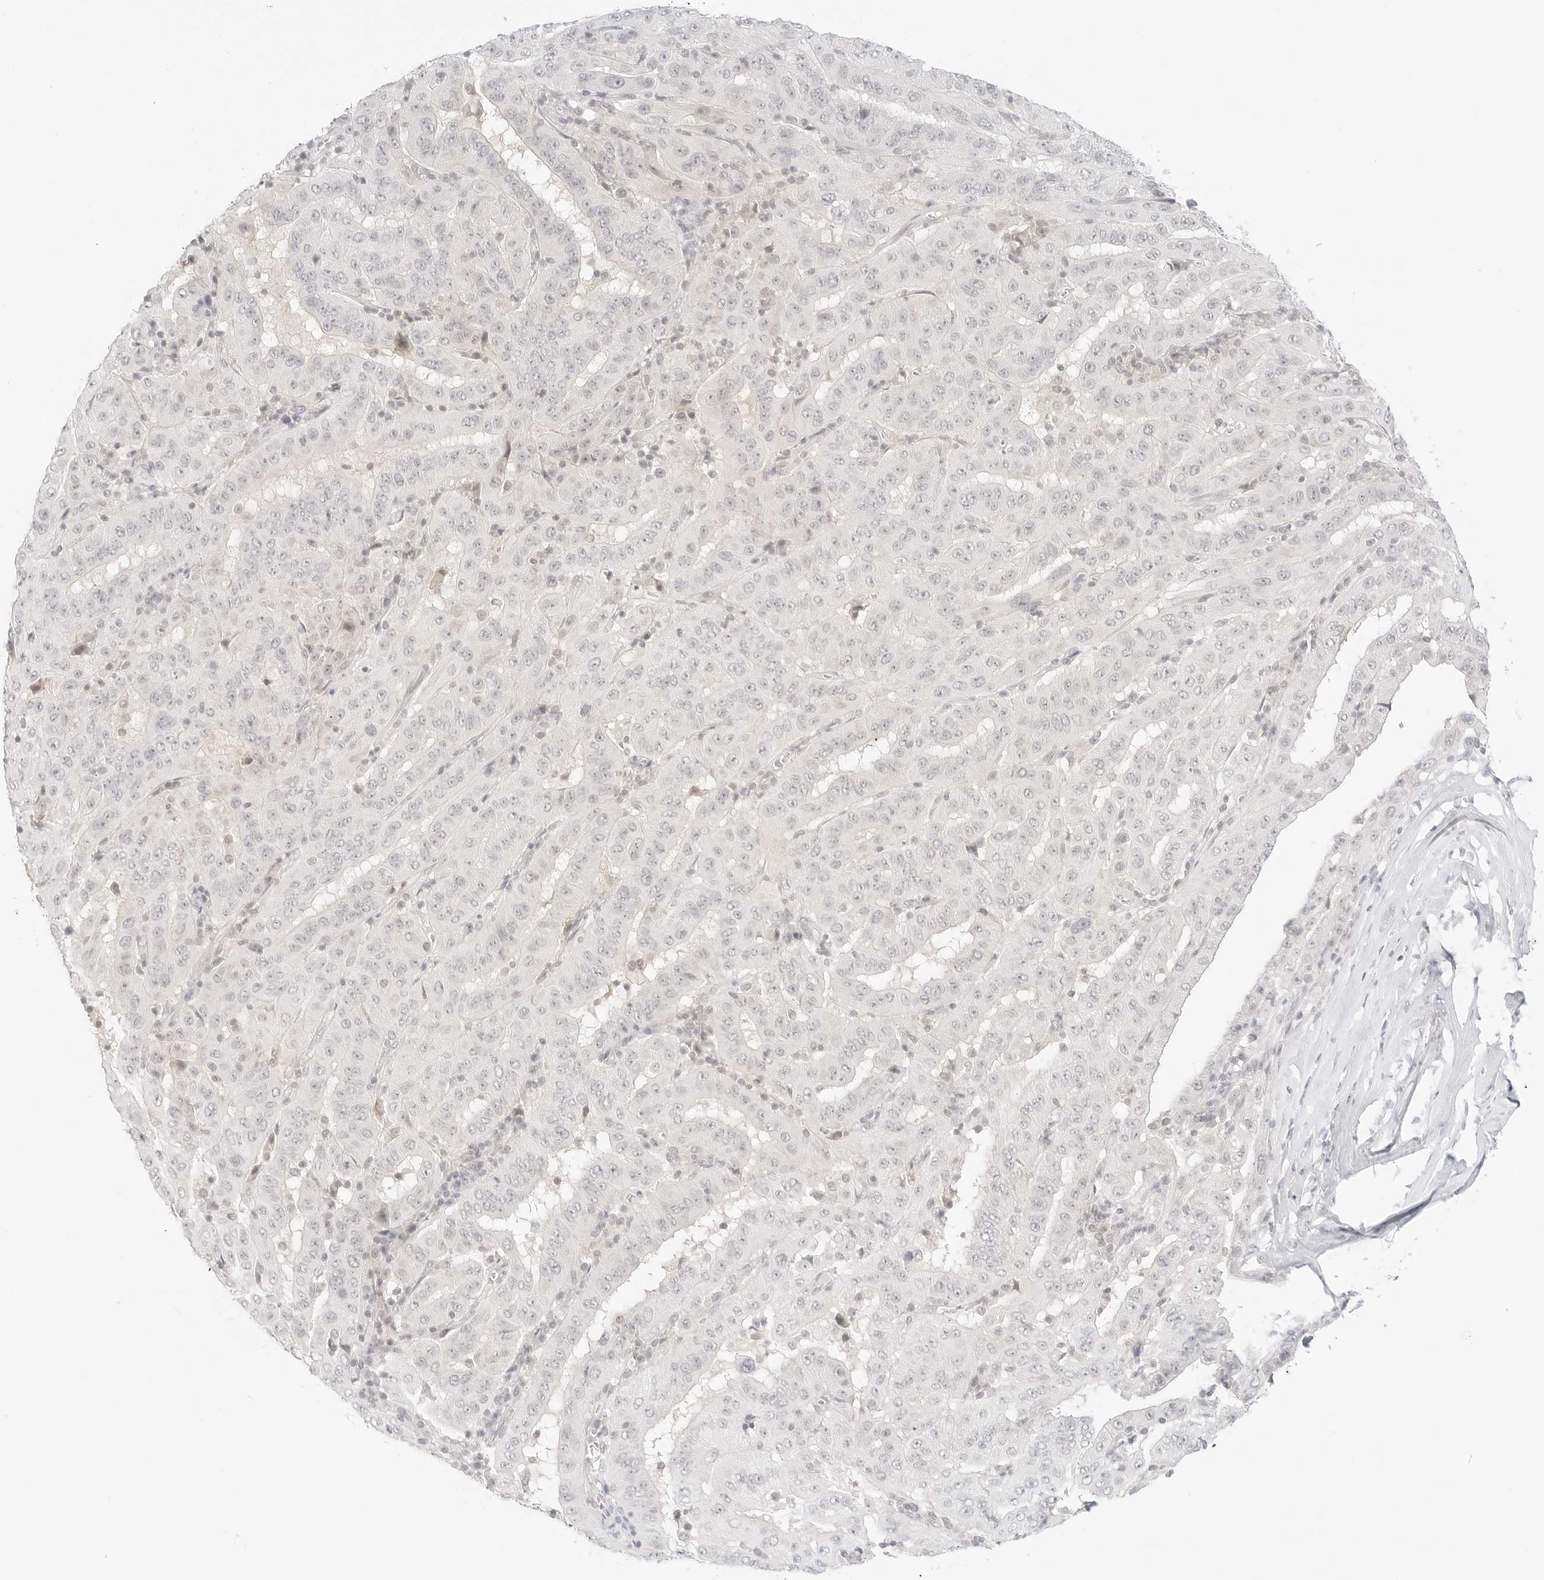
{"staining": {"intensity": "negative", "quantity": "none", "location": "none"}, "tissue": "pancreatic cancer", "cell_type": "Tumor cells", "image_type": "cancer", "snomed": [{"axis": "morphology", "description": "Adenocarcinoma, NOS"}, {"axis": "topography", "description": "Pancreas"}], "caption": "The IHC histopathology image has no significant positivity in tumor cells of pancreatic adenocarcinoma tissue. The staining is performed using DAB (3,3'-diaminobenzidine) brown chromogen with nuclei counter-stained in using hematoxylin.", "gene": "GNAS", "patient": {"sex": "male", "age": 63}}